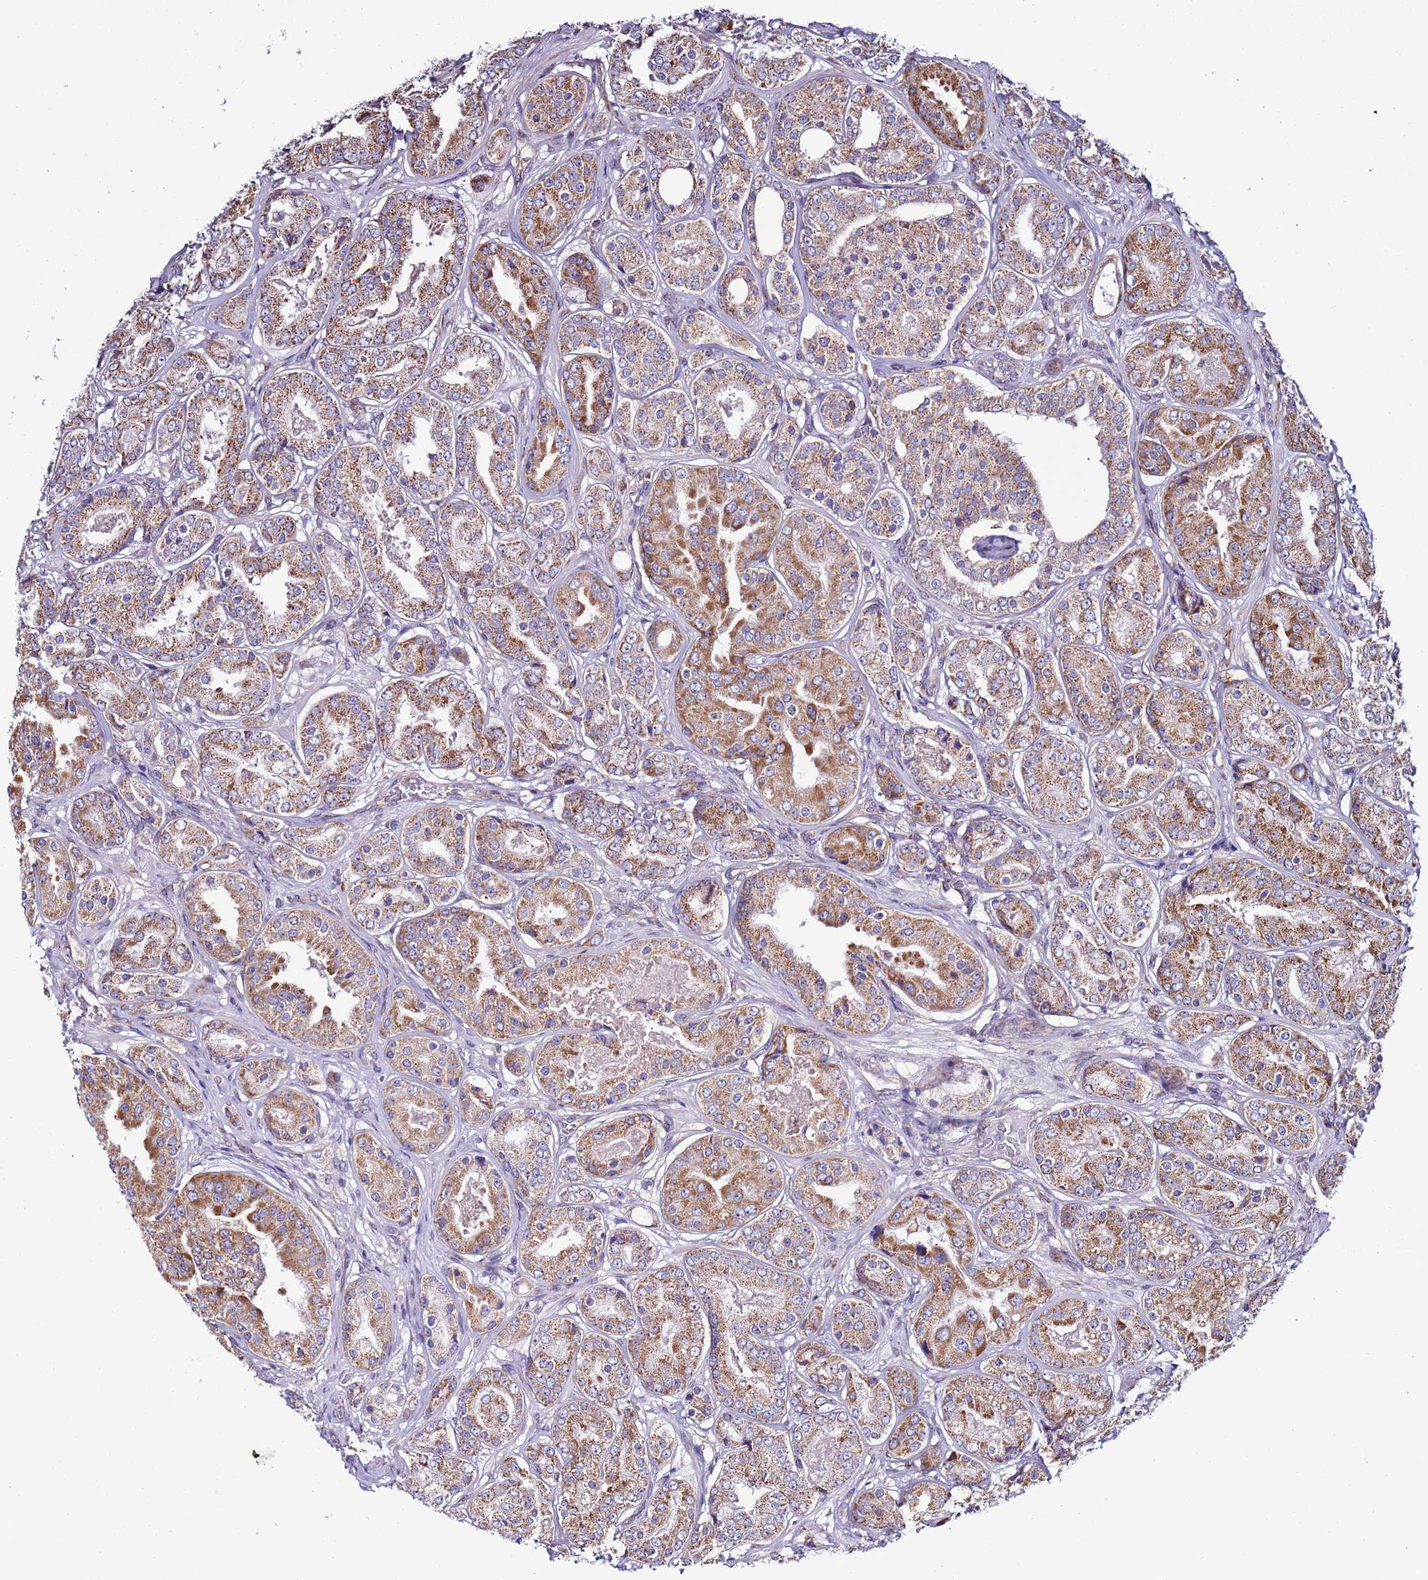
{"staining": {"intensity": "moderate", "quantity": ">75%", "location": "cytoplasmic/membranous"}, "tissue": "prostate cancer", "cell_type": "Tumor cells", "image_type": "cancer", "snomed": [{"axis": "morphology", "description": "Adenocarcinoma, High grade"}, {"axis": "topography", "description": "Prostate"}], "caption": "Prostate cancer (adenocarcinoma (high-grade)) stained for a protein (brown) reveals moderate cytoplasmic/membranous positive staining in about >75% of tumor cells.", "gene": "AHI1", "patient": {"sex": "male", "age": 63}}